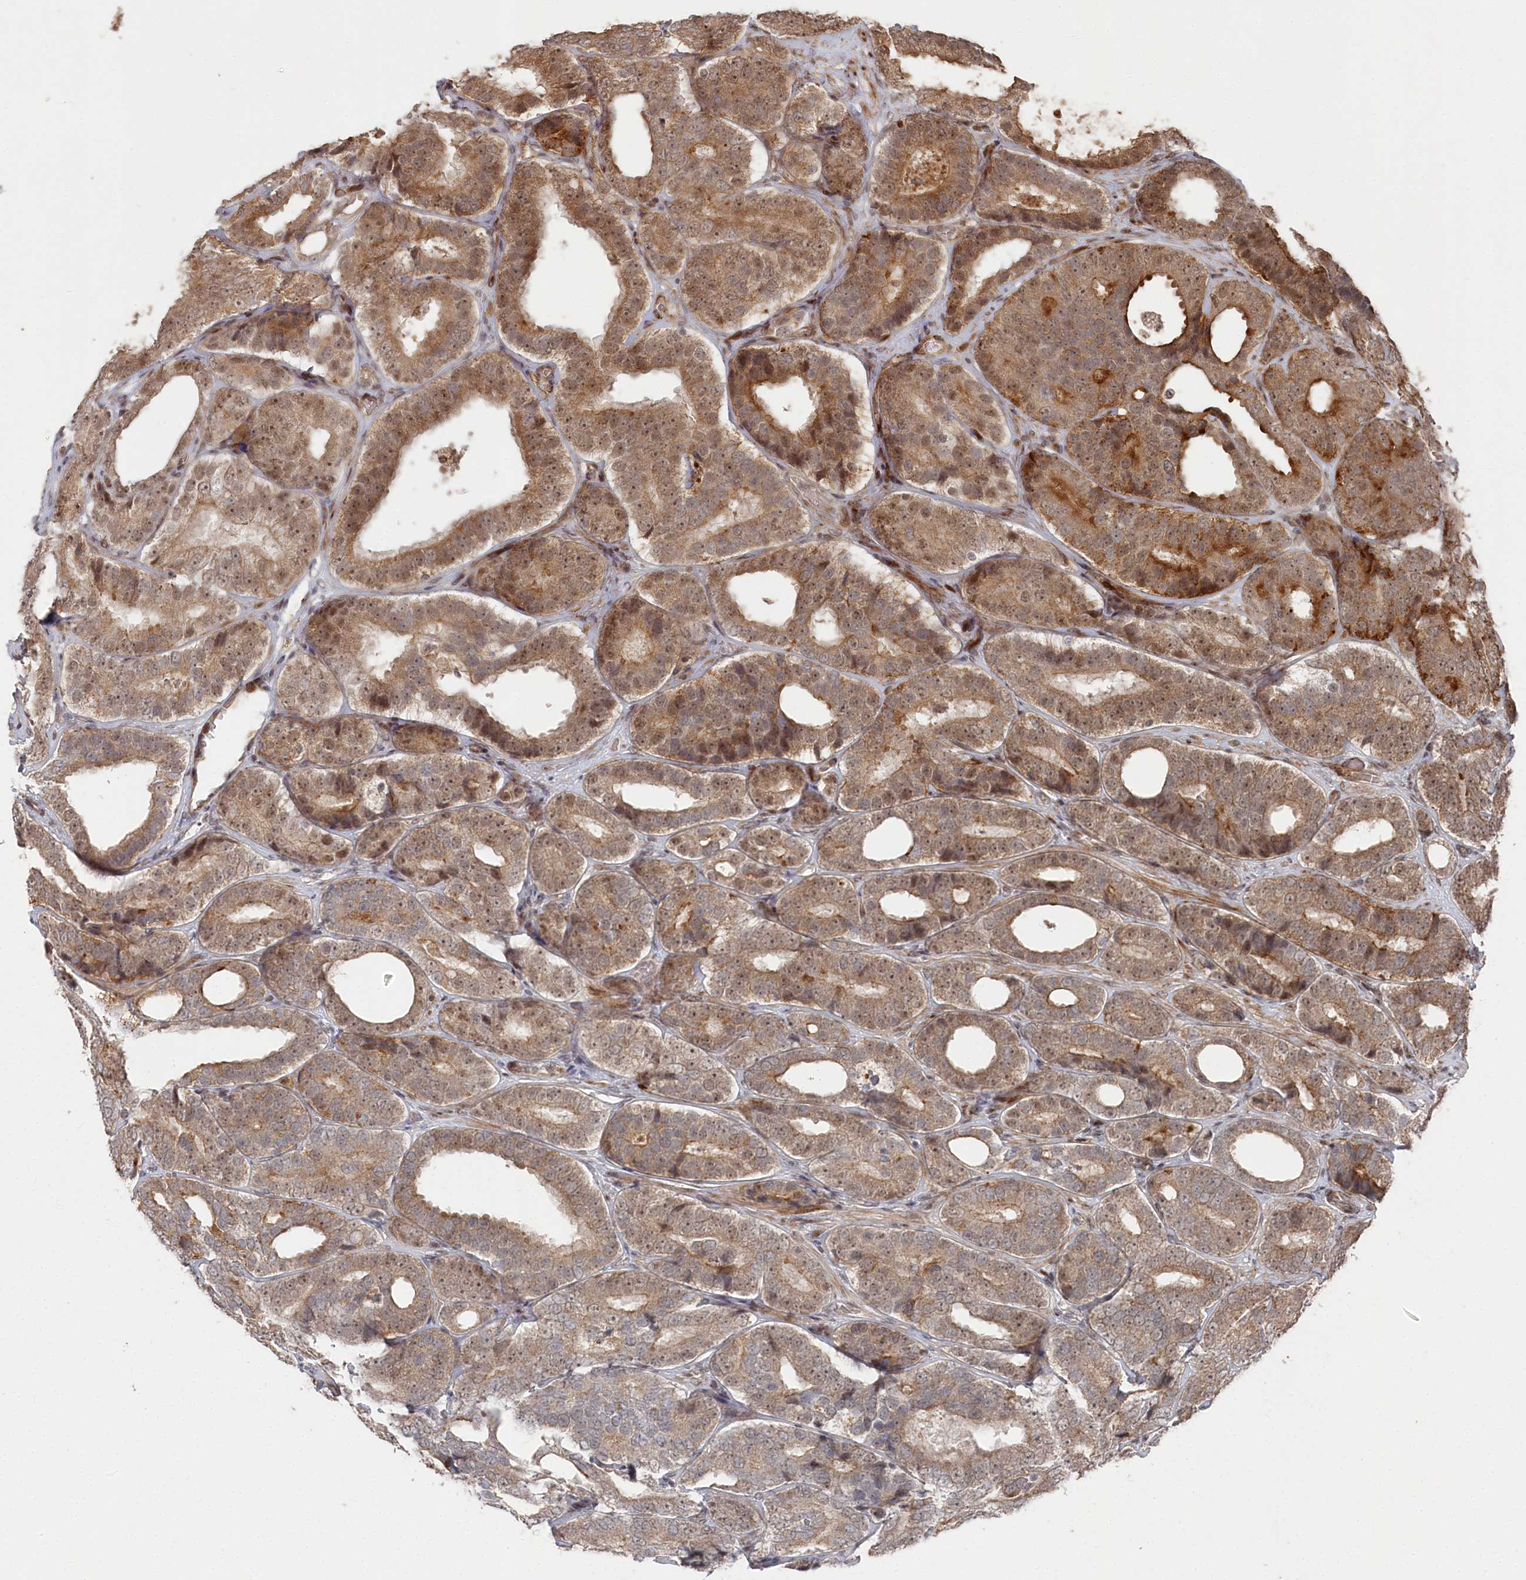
{"staining": {"intensity": "moderate", "quantity": ">75%", "location": "cytoplasmic/membranous,nuclear"}, "tissue": "prostate cancer", "cell_type": "Tumor cells", "image_type": "cancer", "snomed": [{"axis": "morphology", "description": "Adenocarcinoma, High grade"}, {"axis": "topography", "description": "Prostate"}], "caption": "Immunohistochemical staining of prostate cancer demonstrates medium levels of moderate cytoplasmic/membranous and nuclear protein positivity in about >75% of tumor cells.", "gene": "POLR3A", "patient": {"sex": "male", "age": 56}}